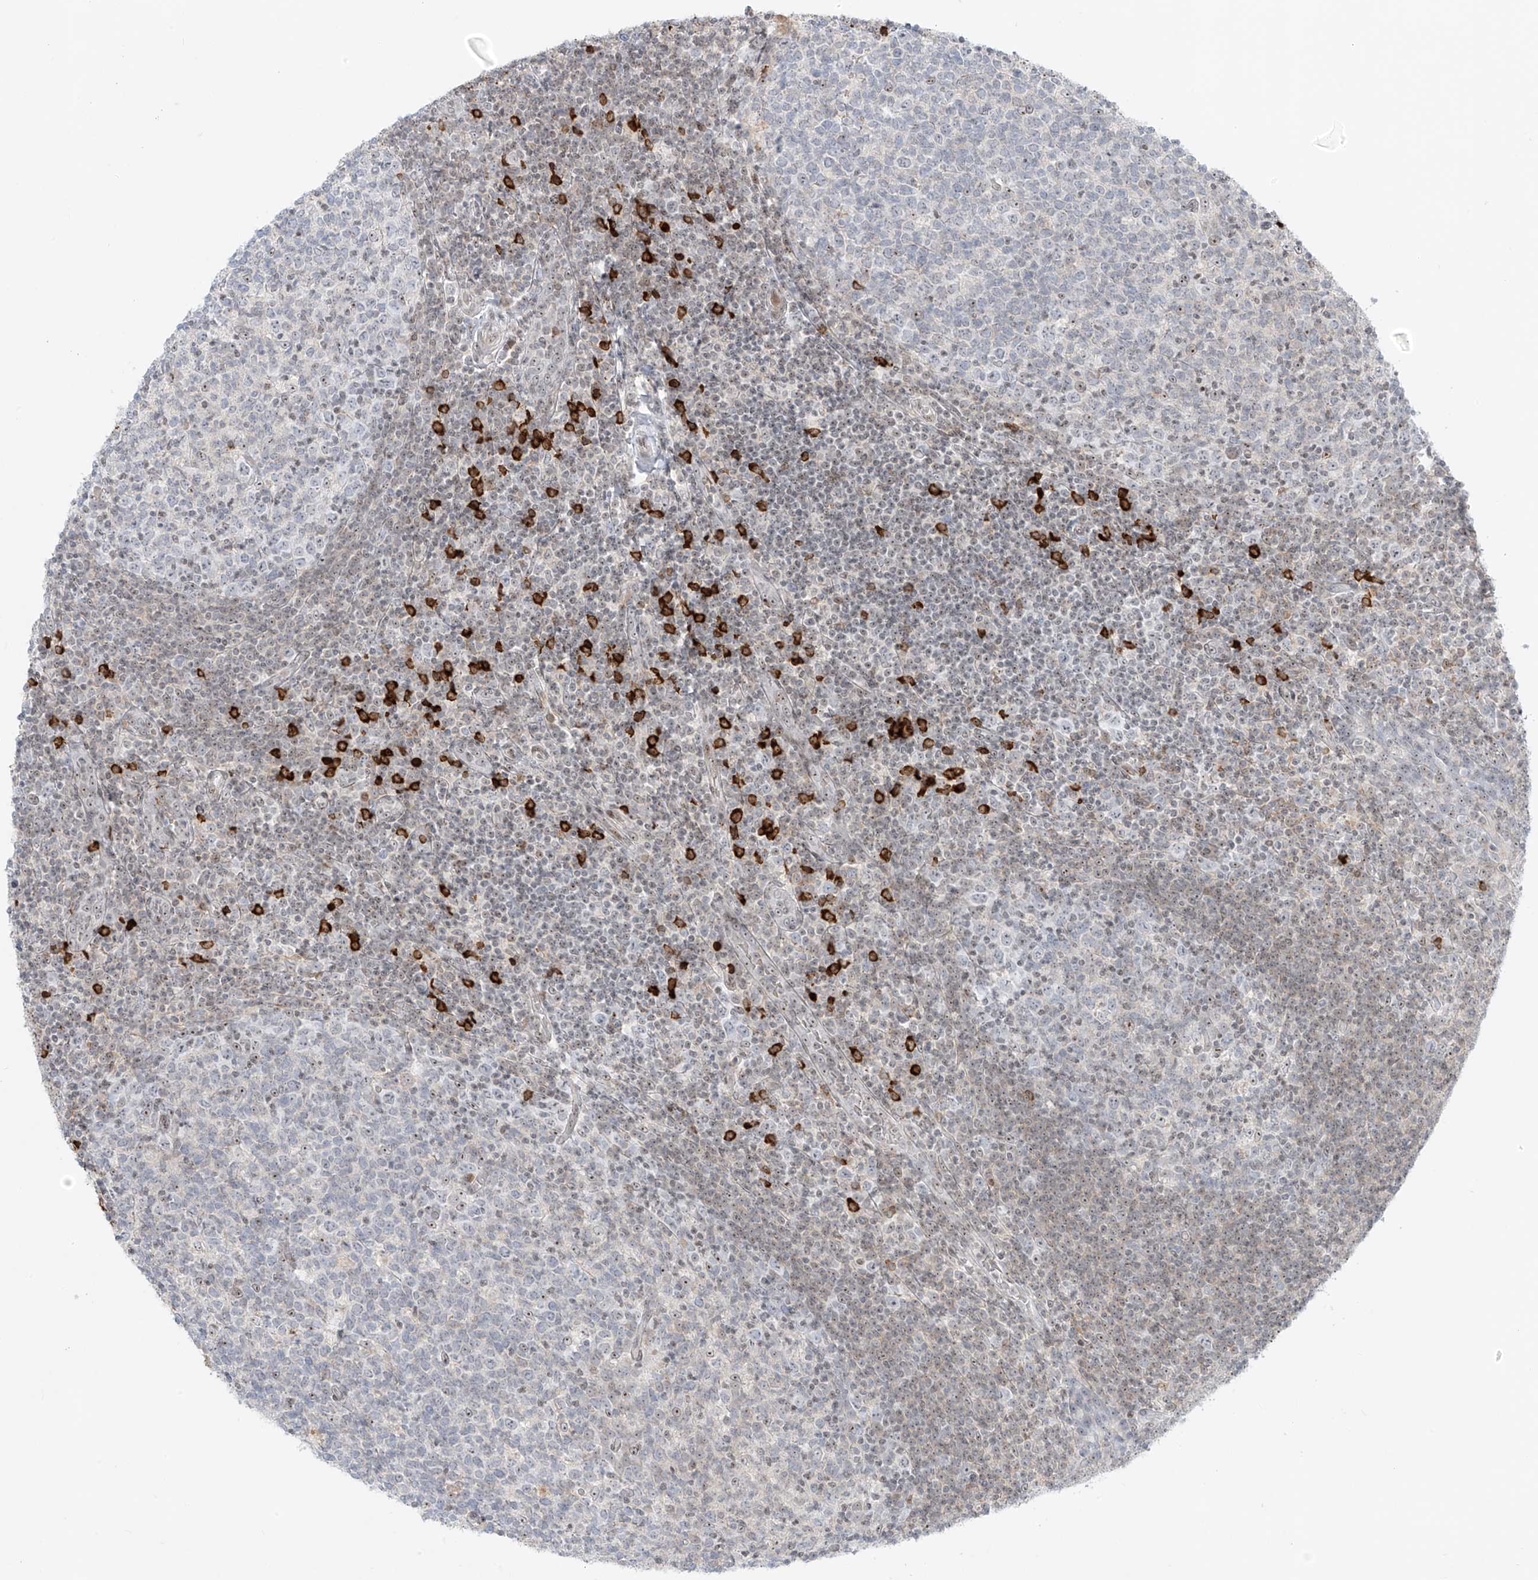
{"staining": {"intensity": "weak", "quantity": "<25%", "location": "nuclear"}, "tissue": "tonsil", "cell_type": "Germinal center cells", "image_type": "normal", "snomed": [{"axis": "morphology", "description": "Normal tissue, NOS"}, {"axis": "topography", "description": "Tonsil"}], "caption": "Immunohistochemistry image of unremarkable human tonsil stained for a protein (brown), which reveals no staining in germinal center cells. (Brightfield microscopy of DAB immunohistochemistry (IHC) at high magnification).", "gene": "ZNF512", "patient": {"sex": "female", "age": 19}}